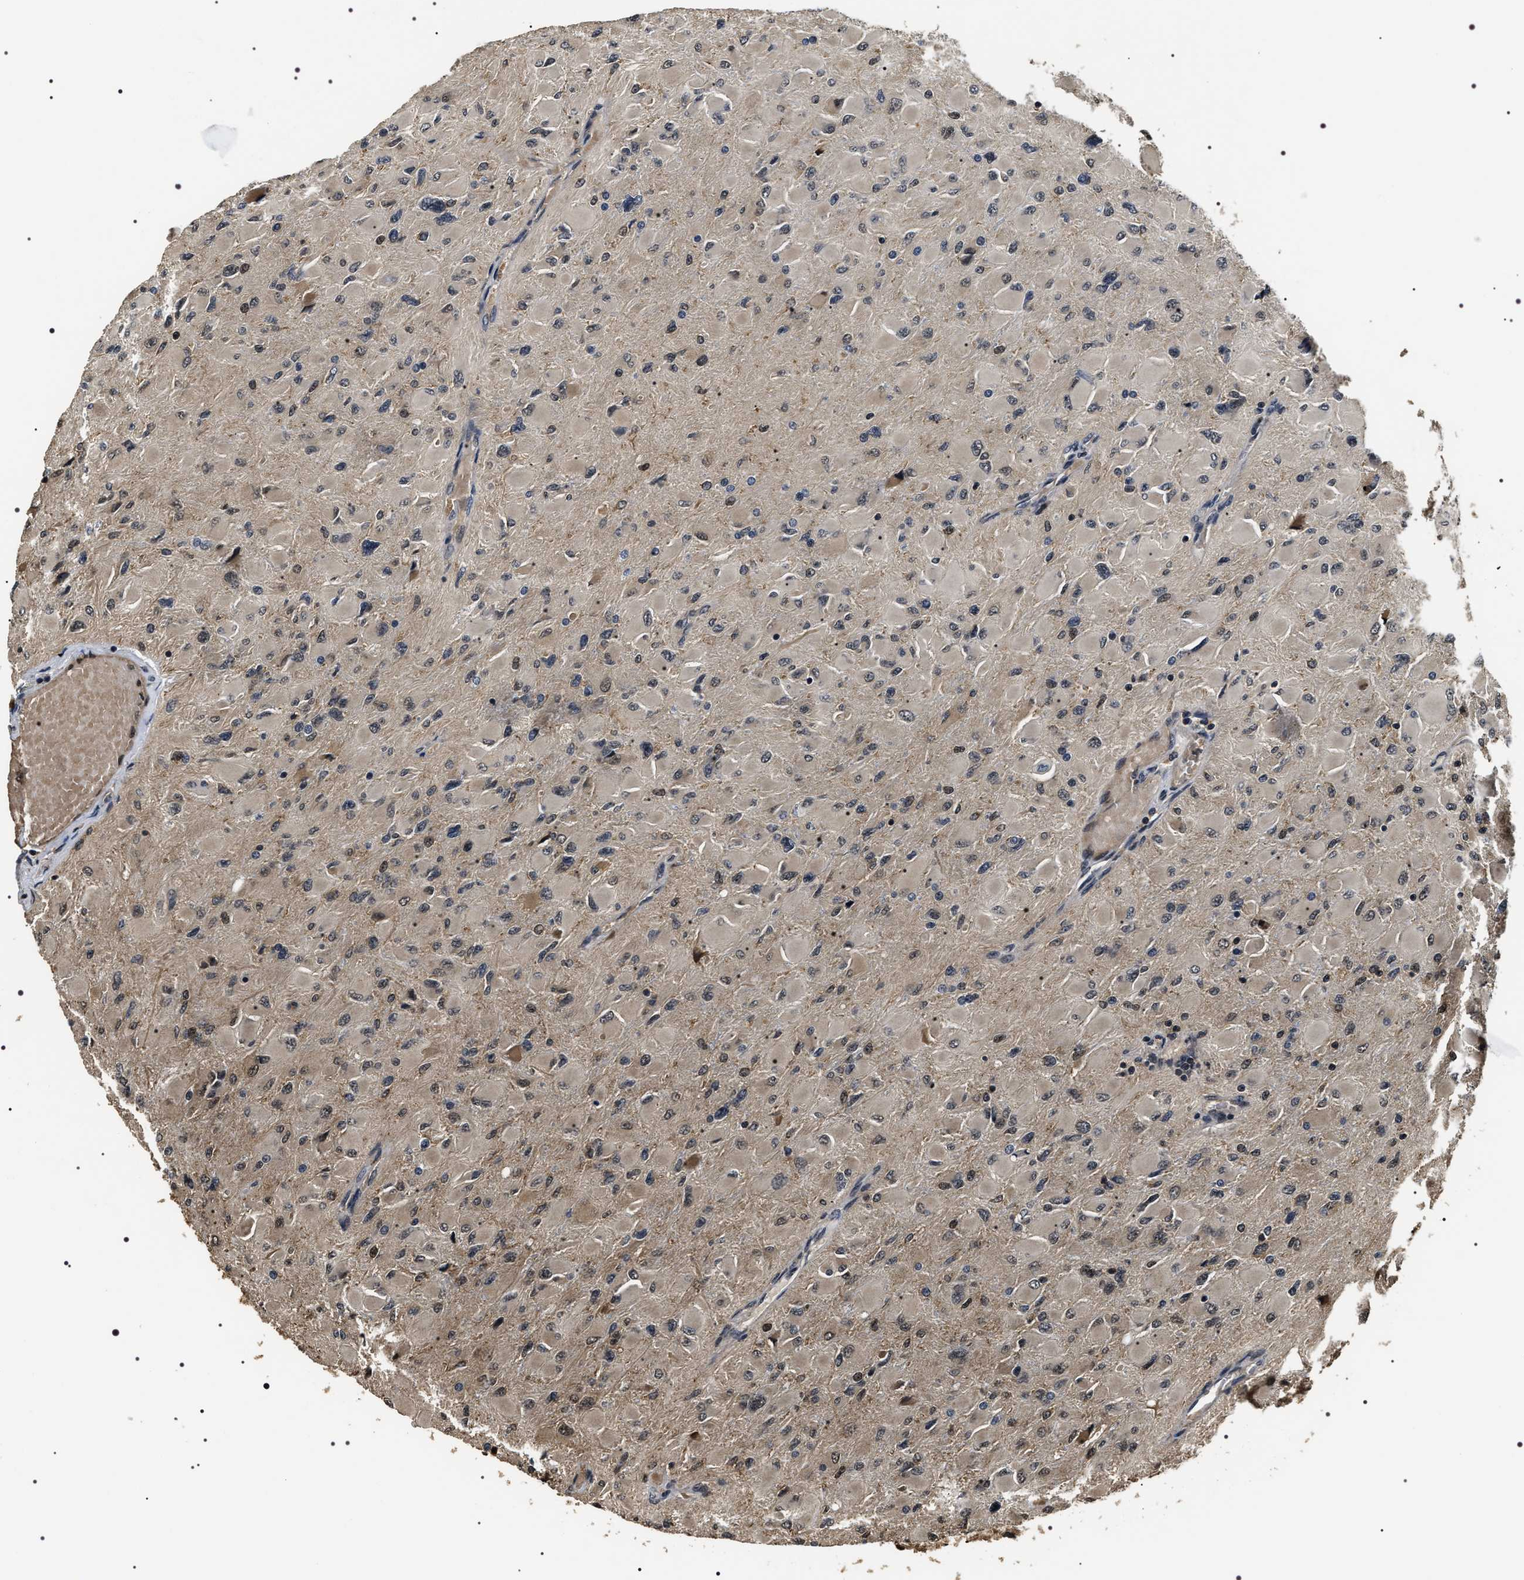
{"staining": {"intensity": "weak", "quantity": "<25%", "location": "cytoplasmic/membranous,nuclear"}, "tissue": "glioma", "cell_type": "Tumor cells", "image_type": "cancer", "snomed": [{"axis": "morphology", "description": "Glioma, malignant, High grade"}, {"axis": "topography", "description": "Cerebral cortex"}], "caption": "This micrograph is of glioma stained with IHC to label a protein in brown with the nuclei are counter-stained blue. There is no staining in tumor cells.", "gene": "ARHGAP22", "patient": {"sex": "female", "age": 36}}